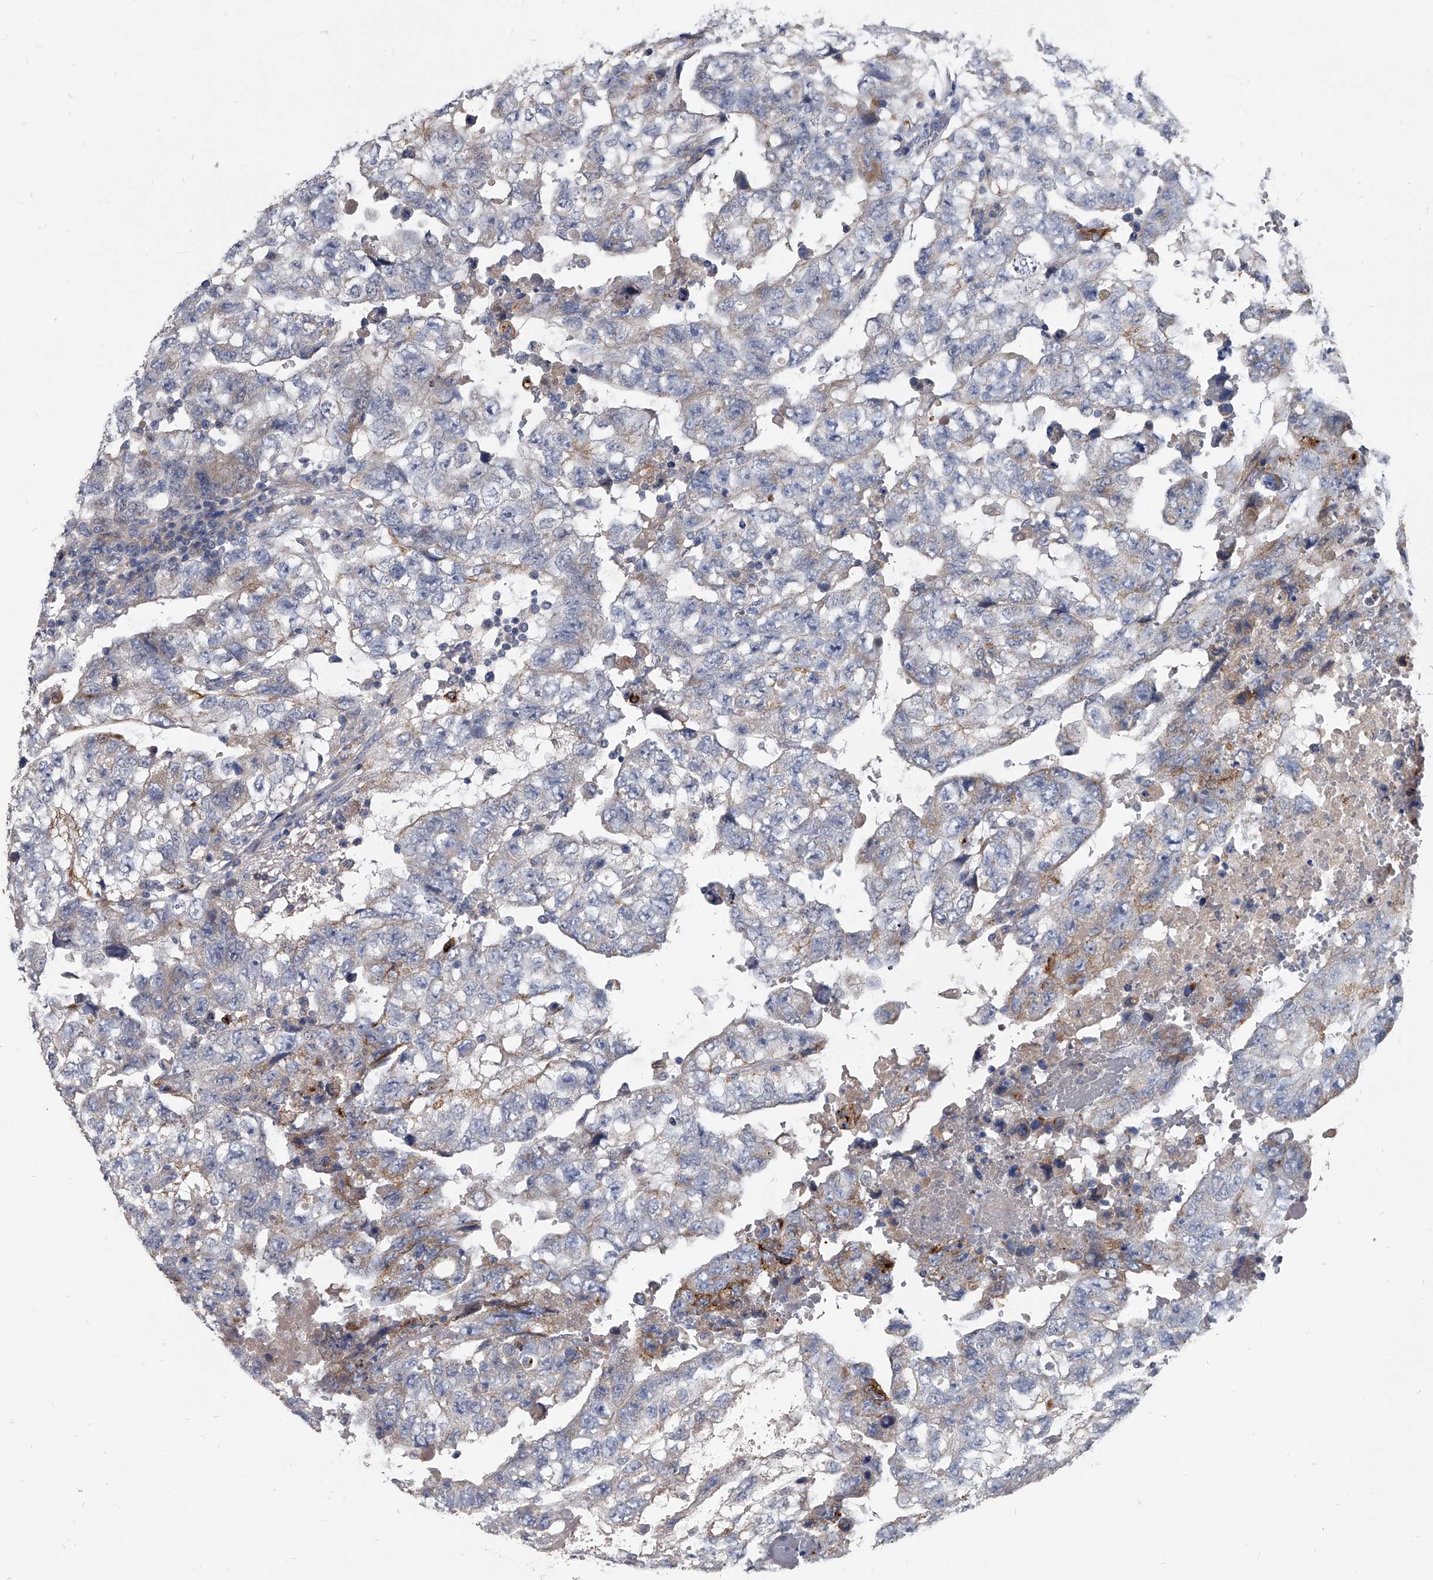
{"staining": {"intensity": "weak", "quantity": "<25%", "location": "cytoplasmic/membranous"}, "tissue": "testis cancer", "cell_type": "Tumor cells", "image_type": "cancer", "snomed": [{"axis": "morphology", "description": "Carcinoma, Embryonal, NOS"}, {"axis": "topography", "description": "Testis"}], "caption": "Protein analysis of embryonal carcinoma (testis) displays no significant staining in tumor cells.", "gene": "SPP1", "patient": {"sex": "male", "age": 36}}